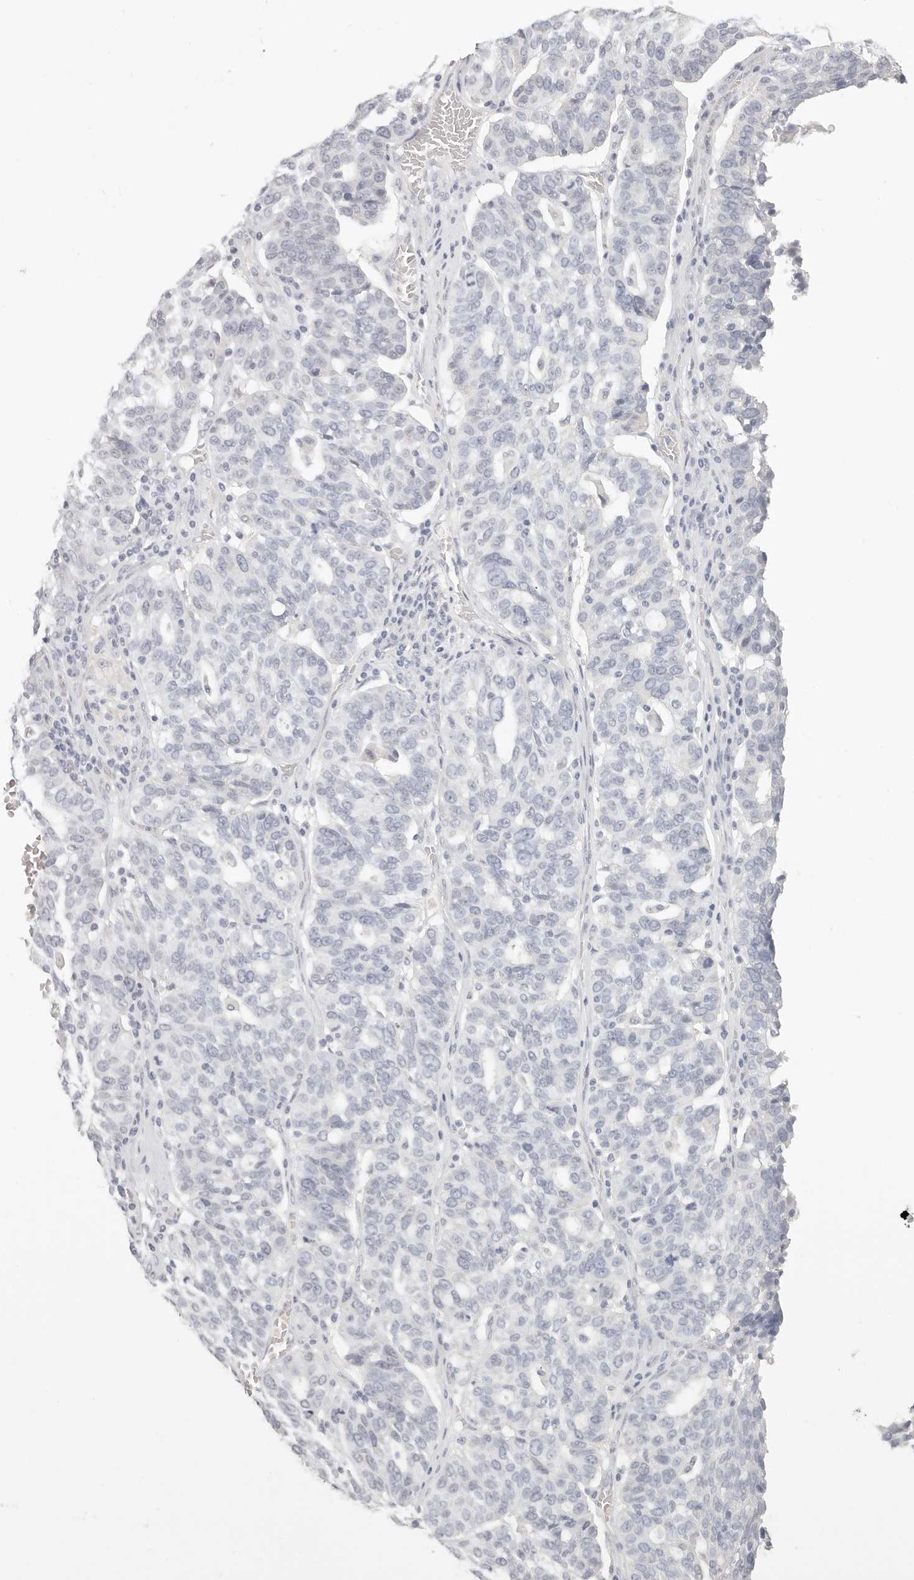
{"staining": {"intensity": "negative", "quantity": "none", "location": "none"}, "tissue": "ovarian cancer", "cell_type": "Tumor cells", "image_type": "cancer", "snomed": [{"axis": "morphology", "description": "Cystadenocarcinoma, serous, NOS"}, {"axis": "topography", "description": "Ovary"}], "caption": "A high-resolution image shows immunohistochemistry (IHC) staining of serous cystadenocarcinoma (ovarian), which reveals no significant staining in tumor cells.", "gene": "ASCL1", "patient": {"sex": "female", "age": 59}}